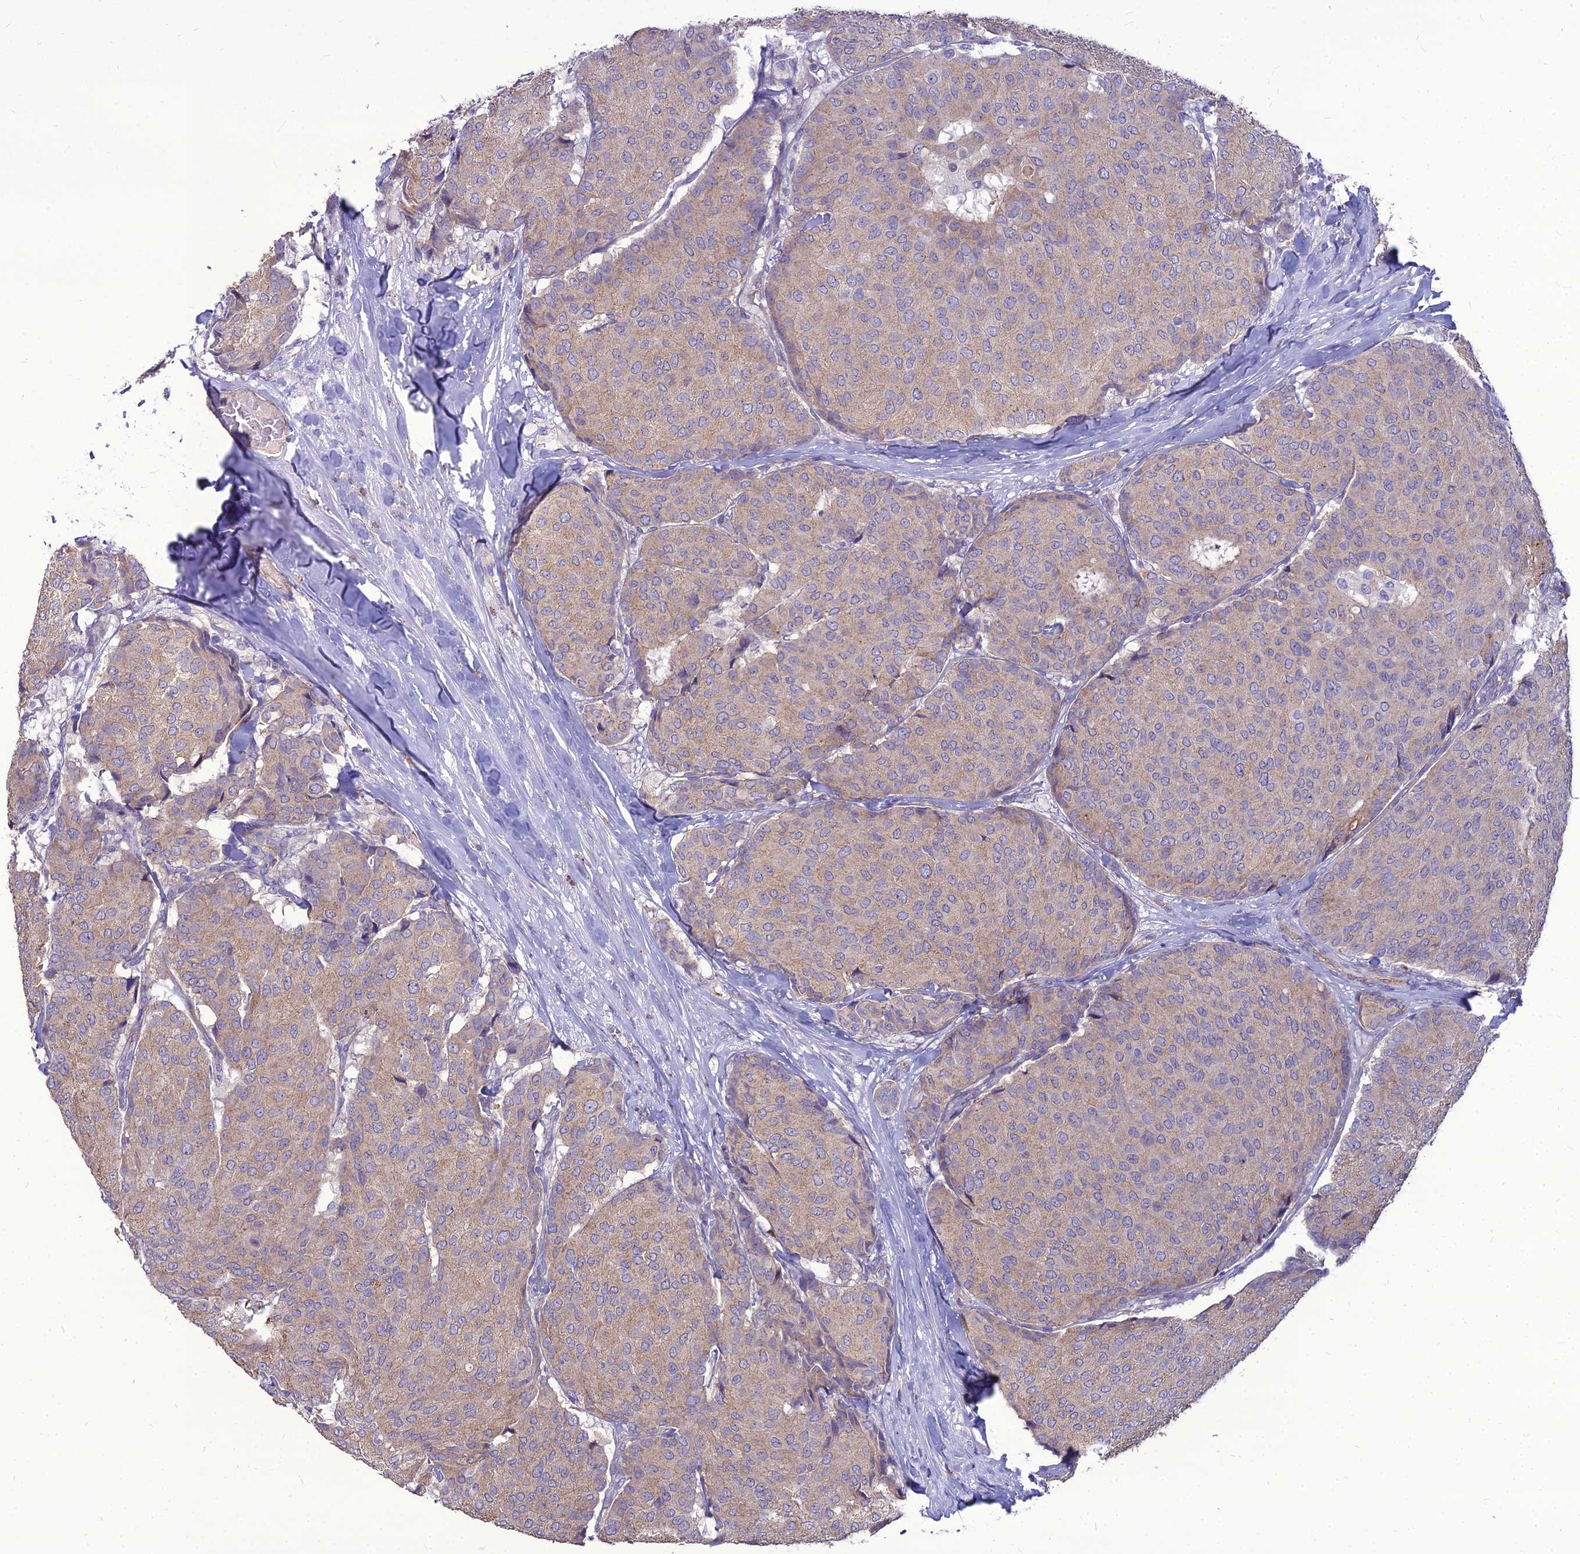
{"staining": {"intensity": "weak", "quantity": ">75%", "location": "cytoplasmic/membranous"}, "tissue": "breast cancer", "cell_type": "Tumor cells", "image_type": "cancer", "snomed": [{"axis": "morphology", "description": "Duct carcinoma"}, {"axis": "topography", "description": "Breast"}], "caption": "Protein expression by immunohistochemistry (IHC) reveals weak cytoplasmic/membranous staining in approximately >75% of tumor cells in breast cancer.", "gene": "PCED1B", "patient": {"sex": "female", "age": 75}}